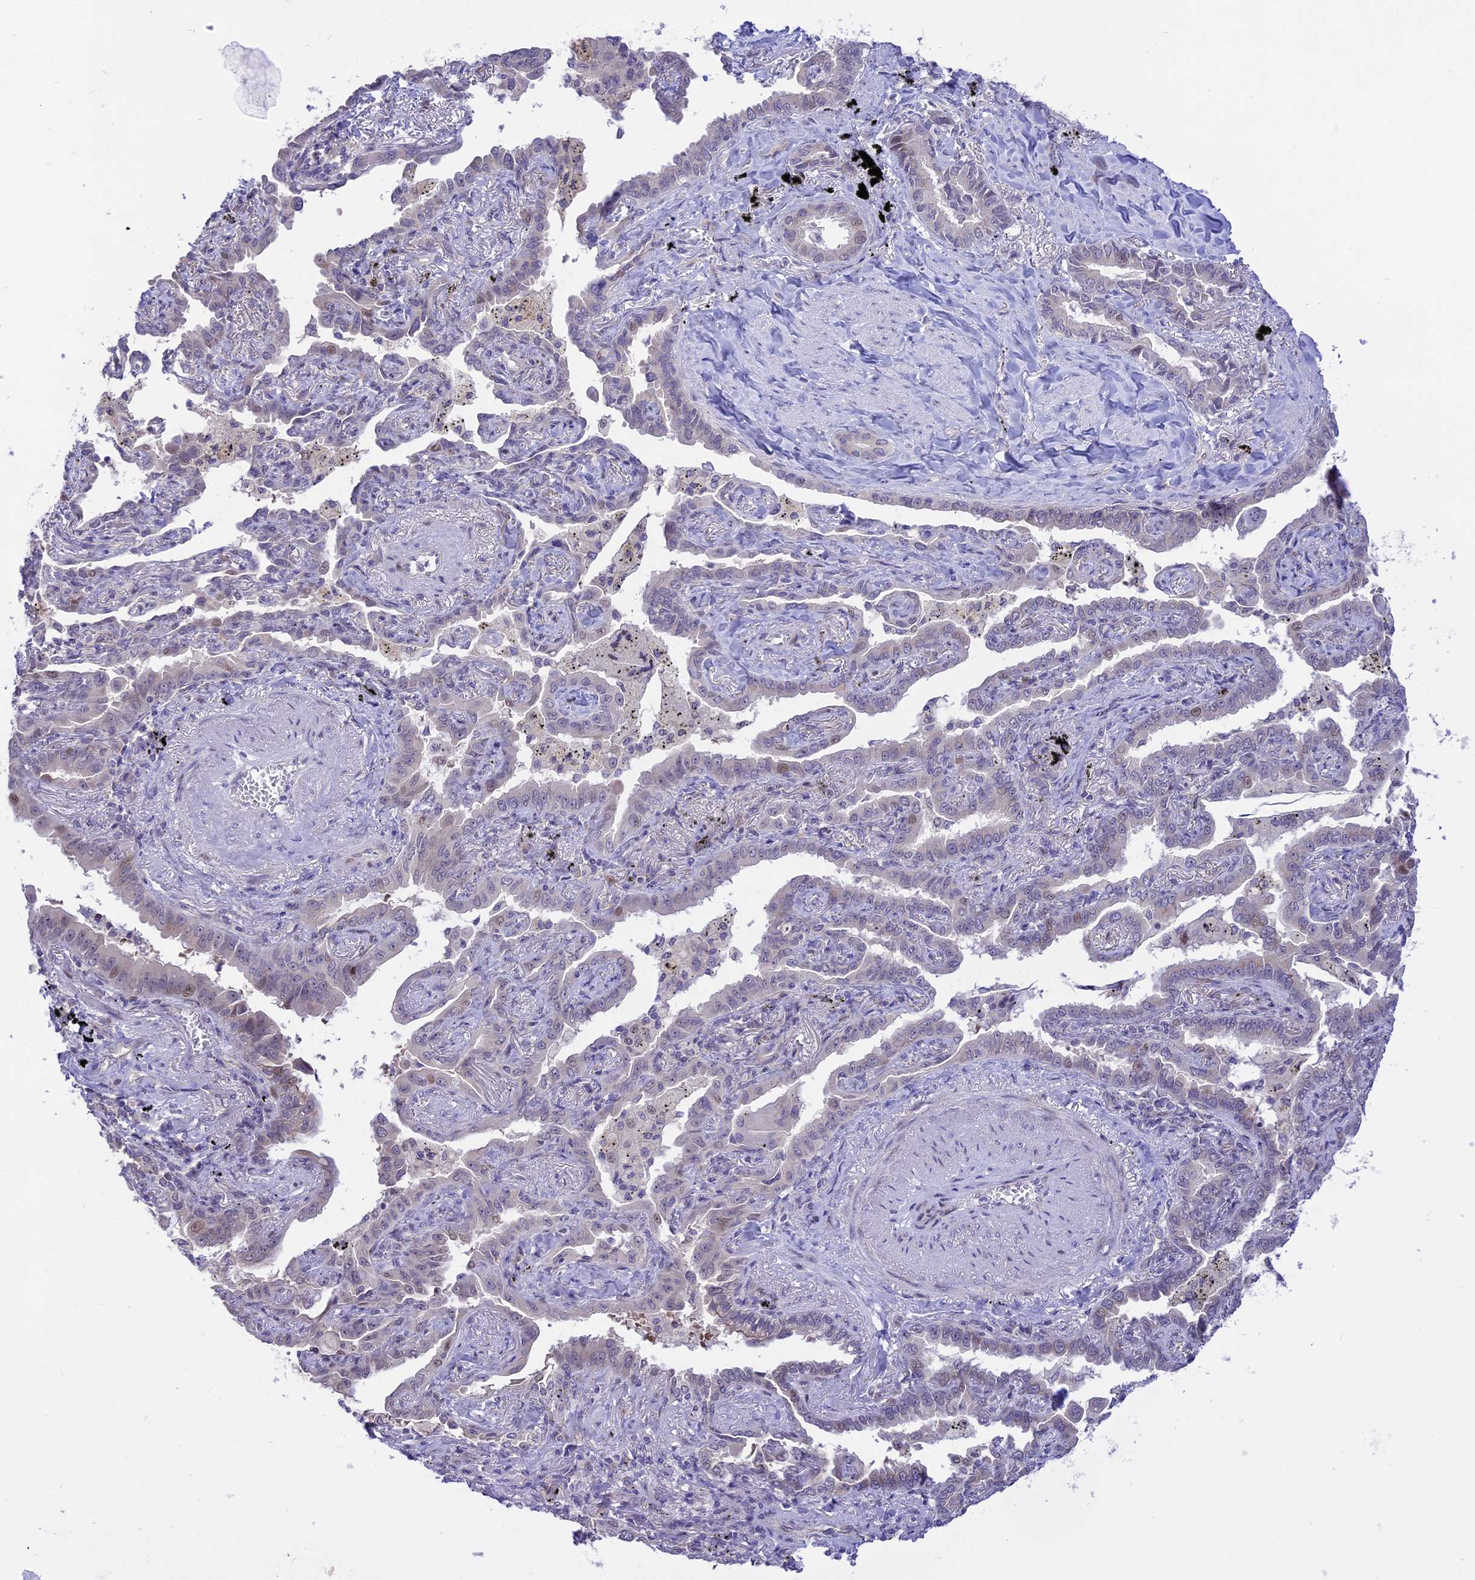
{"staining": {"intensity": "negative", "quantity": "none", "location": "none"}, "tissue": "lung cancer", "cell_type": "Tumor cells", "image_type": "cancer", "snomed": [{"axis": "morphology", "description": "Adenocarcinoma, NOS"}, {"axis": "topography", "description": "Lung"}], "caption": "Immunohistochemistry (IHC) photomicrograph of neoplastic tissue: lung adenocarcinoma stained with DAB (3,3'-diaminobenzidine) reveals no significant protein positivity in tumor cells. Nuclei are stained in blue.", "gene": "ZNF837", "patient": {"sex": "male", "age": 67}}